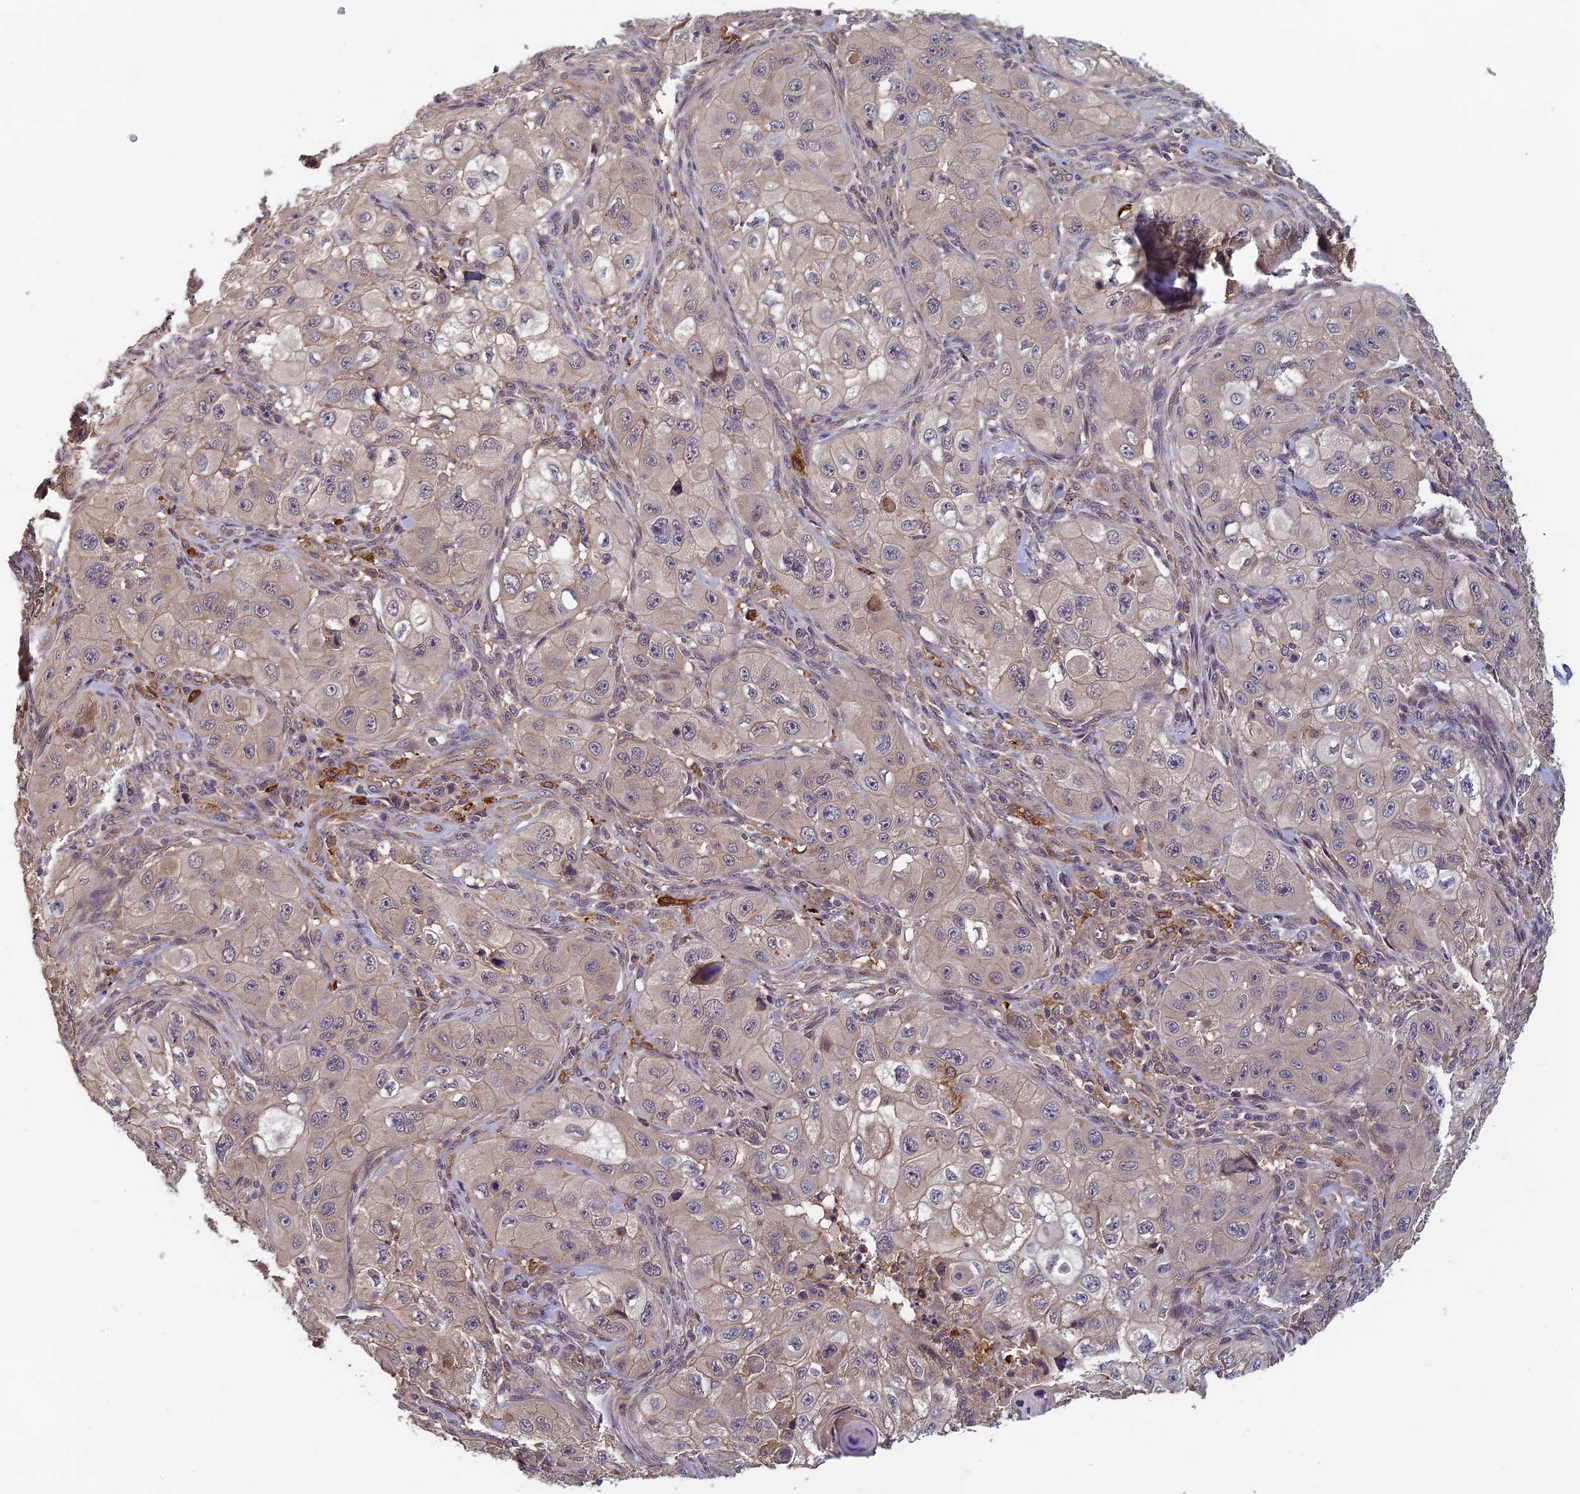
{"staining": {"intensity": "weak", "quantity": "<25%", "location": "cytoplasmic/membranous"}, "tissue": "skin cancer", "cell_type": "Tumor cells", "image_type": "cancer", "snomed": [{"axis": "morphology", "description": "Squamous cell carcinoma, NOS"}, {"axis": "topography", "description": "Skin"}, {"axis": "topography", "description": "Subcutis"}], "caption": "Immunohistochemical staining of skin cancer displays no significant positivity in tumor cells.", "gene": "PIKFYVE", "patient": {"sex": "male", "age": 73}}